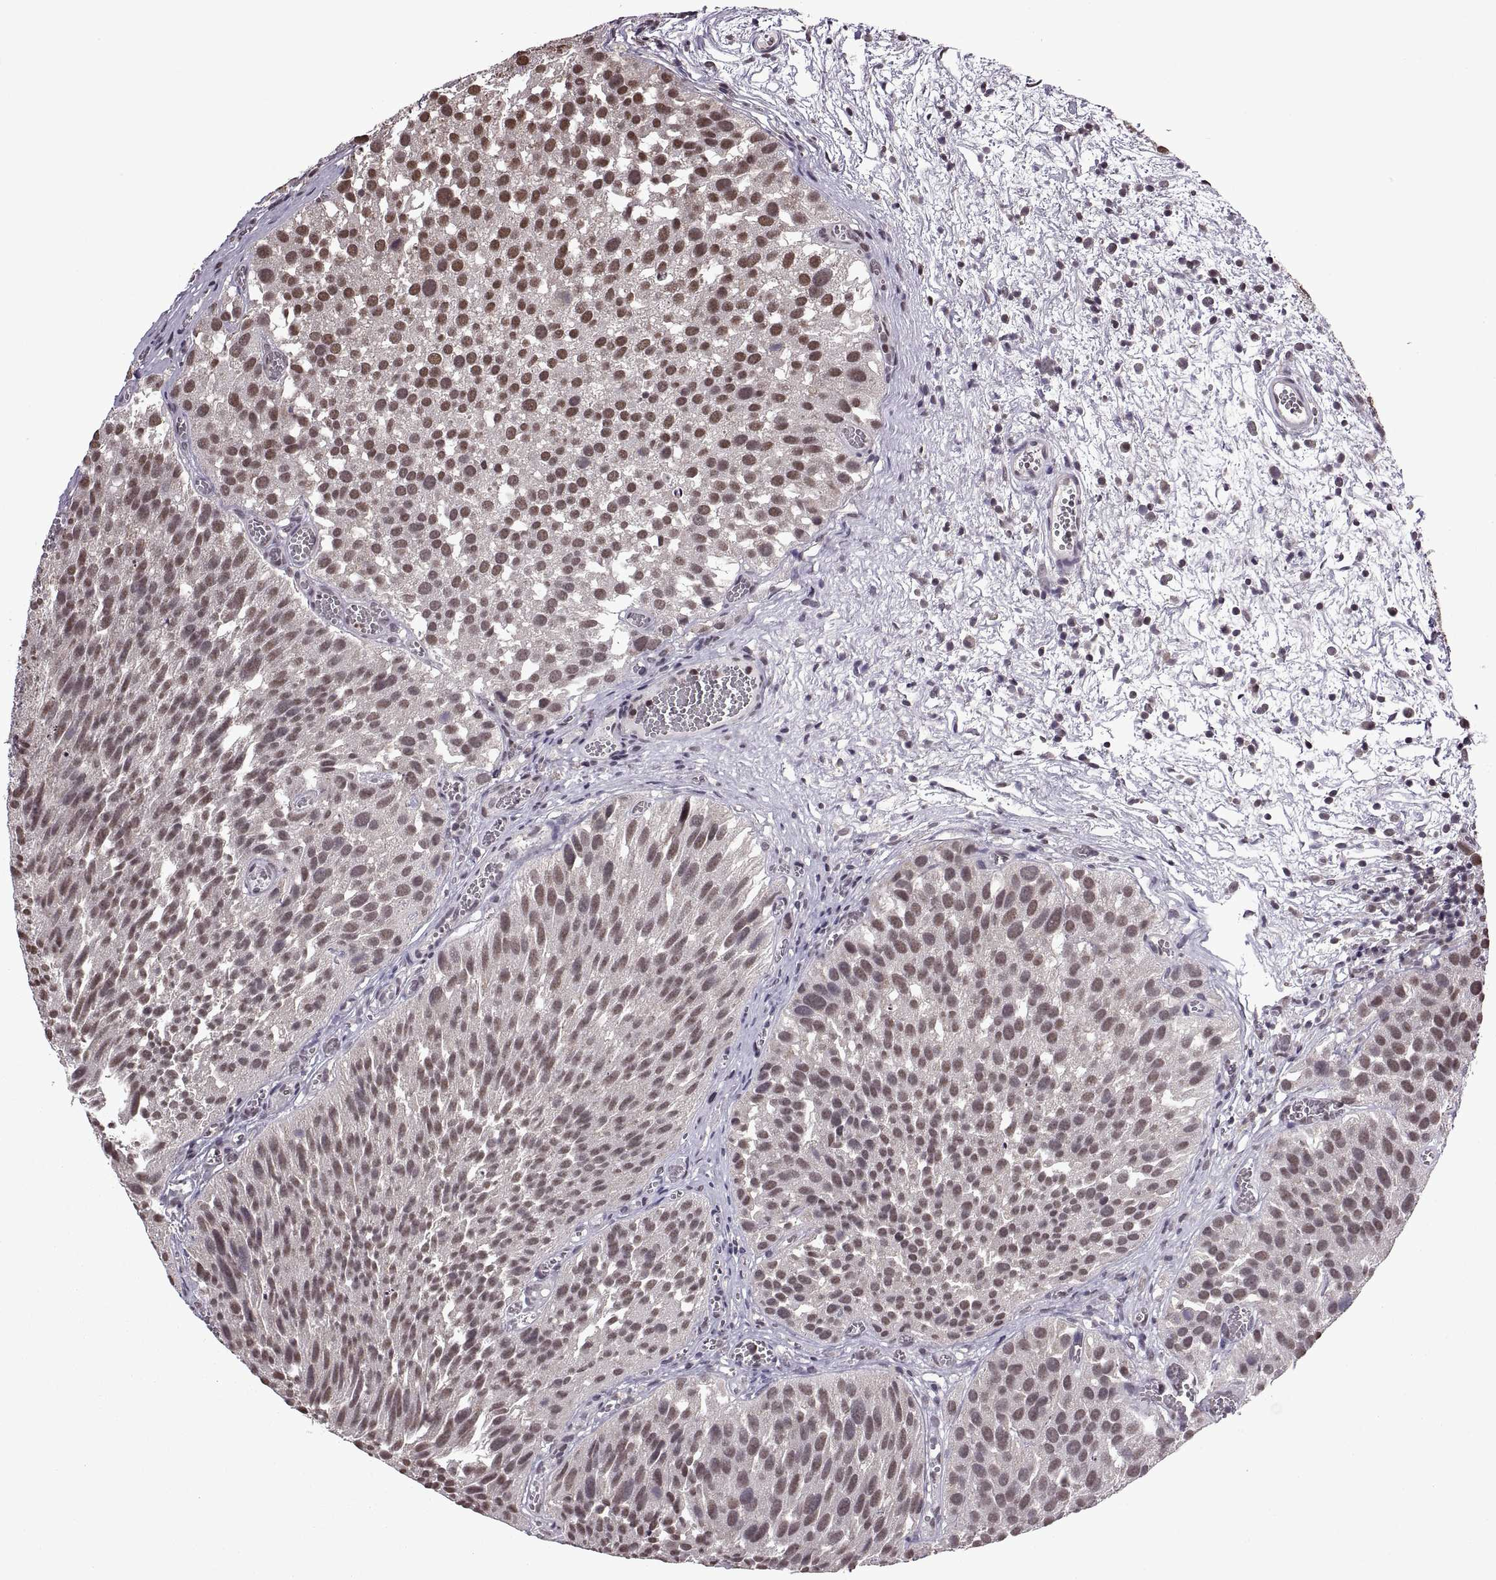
{"staining": {"intensity": "moderate", "quantity": ">75%", "location": "nuclear"}, "tissue": "urothelial cancer", "cell_type": "Tumor cells", "image_type": "cancer", "snomed": [{"axis": "morphology", "description": "Urothelial carcinoma, Low grade"}, {"axis": "topography", "description": "Urinary bladder"}], "caption": "Protein staining of low-grade urothelial carcinoma tissue displays moderate nuclear positivity in approximately >75% of tumor cells. Using DAB (brown) and hematoxylin (blue) stains, captured at high magnification using brightfield microscopy.", "gene": "INTS3", "patient": {"sex": "female", "age": 69}}